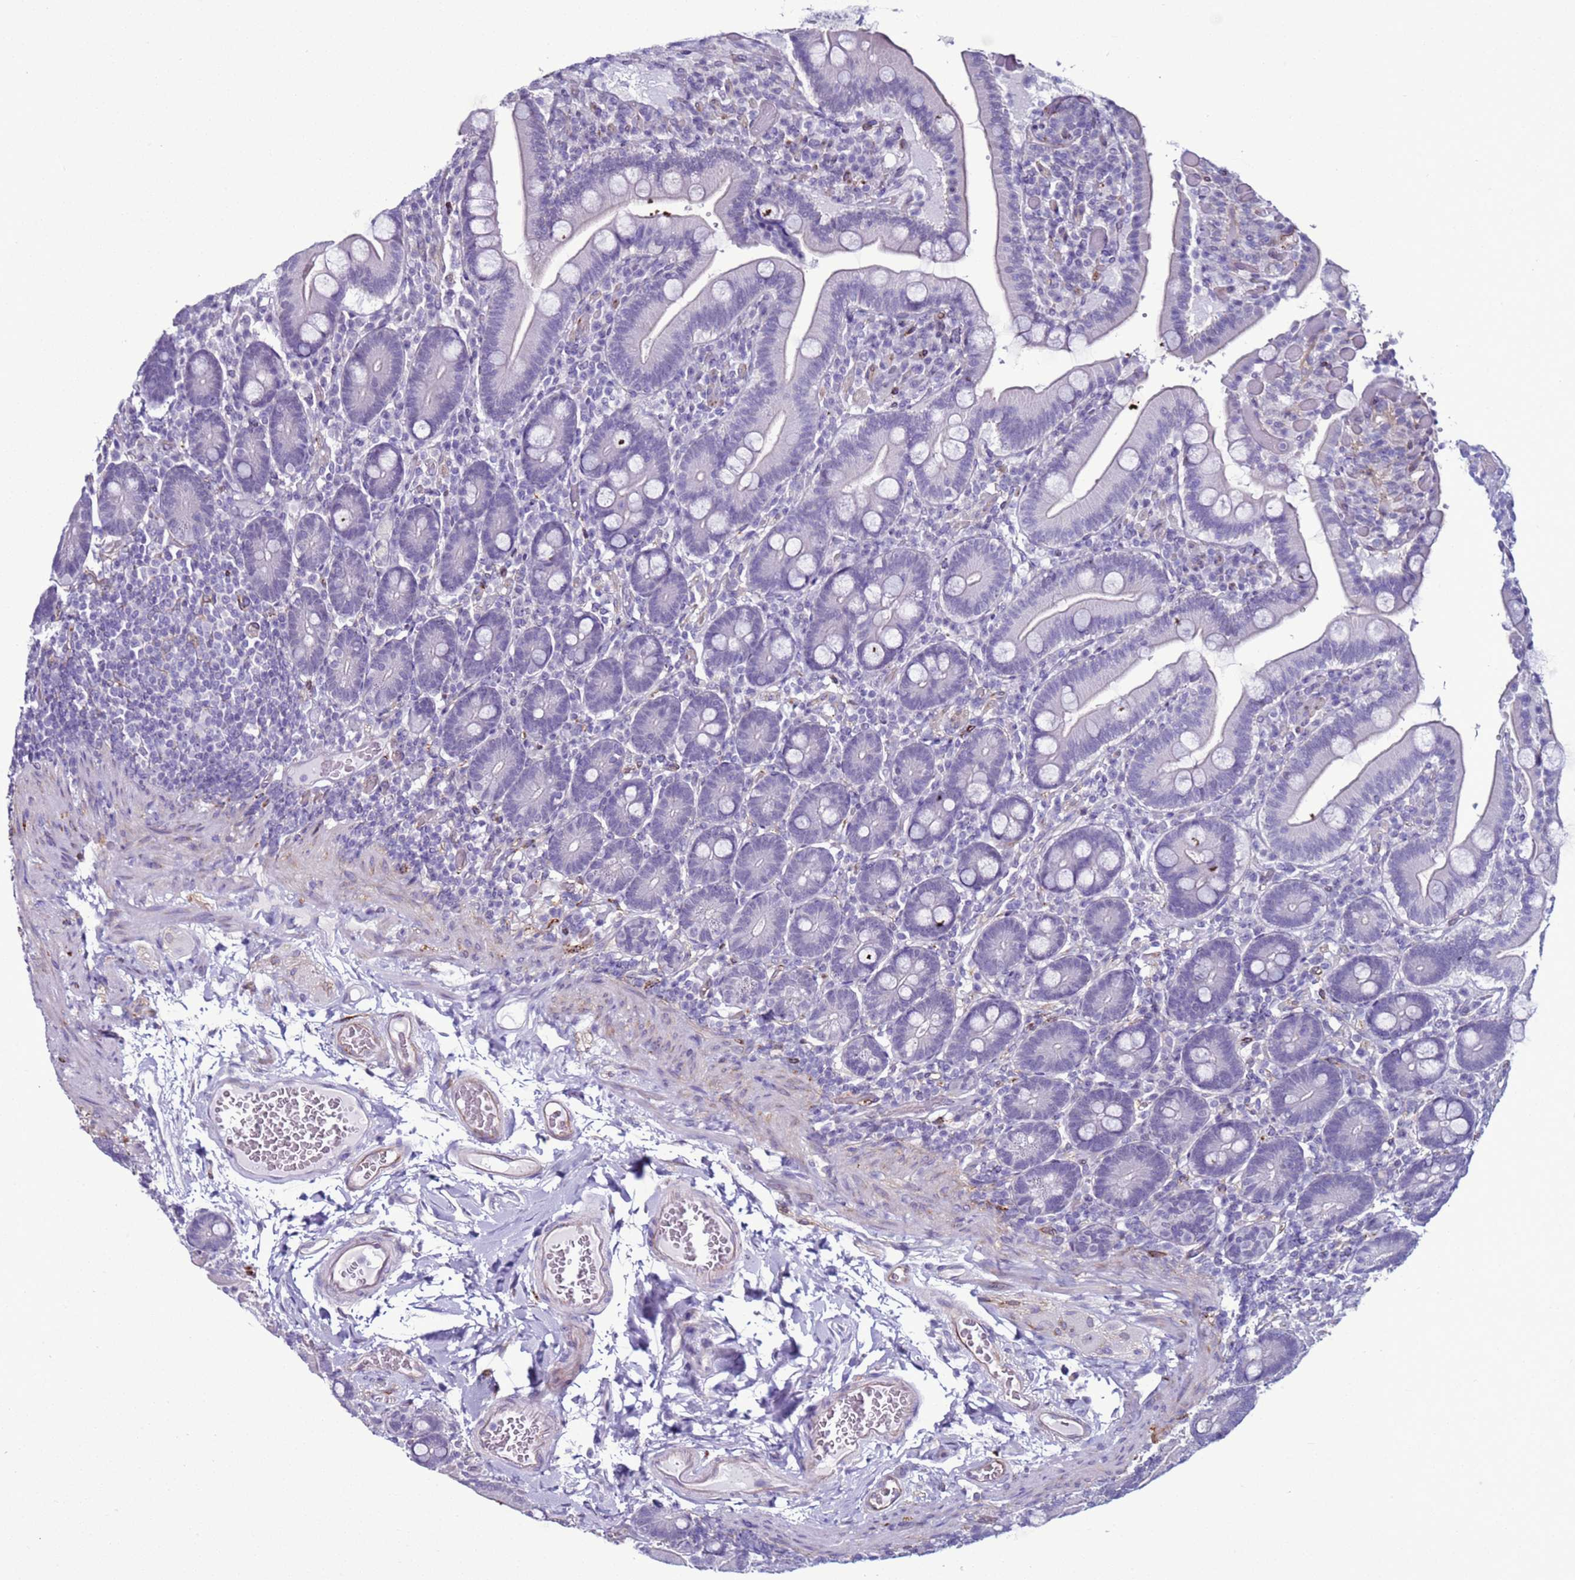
{"staining": {"intensity": "negative", "quantity": "none", "location": "none"}, "tissue": "duodenum", "cell_type": "Glandular cells", "image_type": "normal", "snomed": [{"axis": "morphology", "description": "Normal tissue, NOS"}, {"axis": "topography", "description": "Duodenum"}], "caption": "The immunohistochemistry image has no significant positivity in glandular cells of duodenum.", "gene": "LRRC10B", "patient": {"sex": "female", "age": 62}}